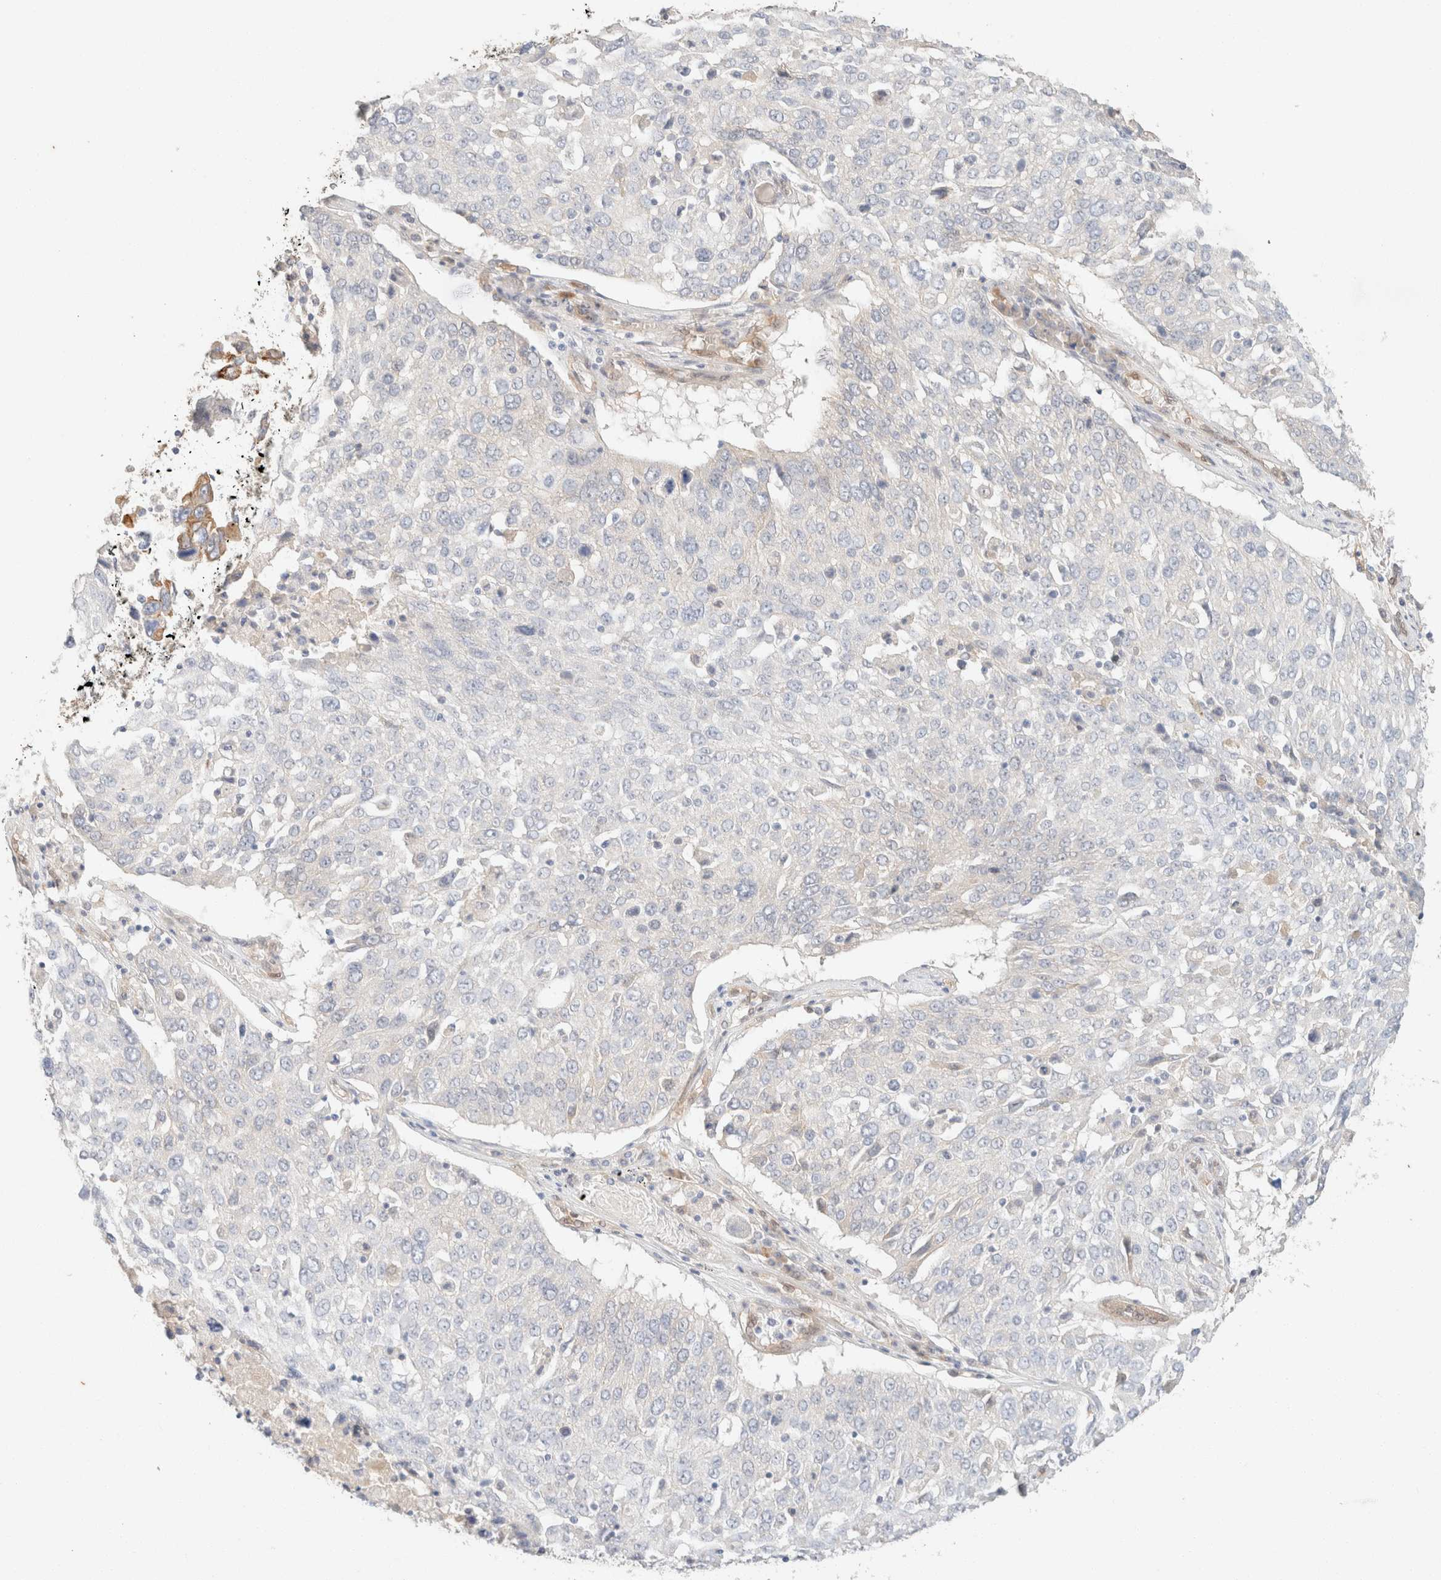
{"staining": {"intensity": "negative", "quantity": "none", "location": "none"}, "tissue": "lung cancer", "cell_type": "Tumor cells", "image_type": "cancer", "snomed": [{"axis": "morphology", "description": "Squamous cell carcinoma, NOS"}, {"axis": "topography", "description": "Lung"}], "caption": "Tumor cells are negative for brown protein staining in lung squamous cell carcinoma.", "gene": "CSNK1E", "patient": {"sex": "male", "age": 65}}